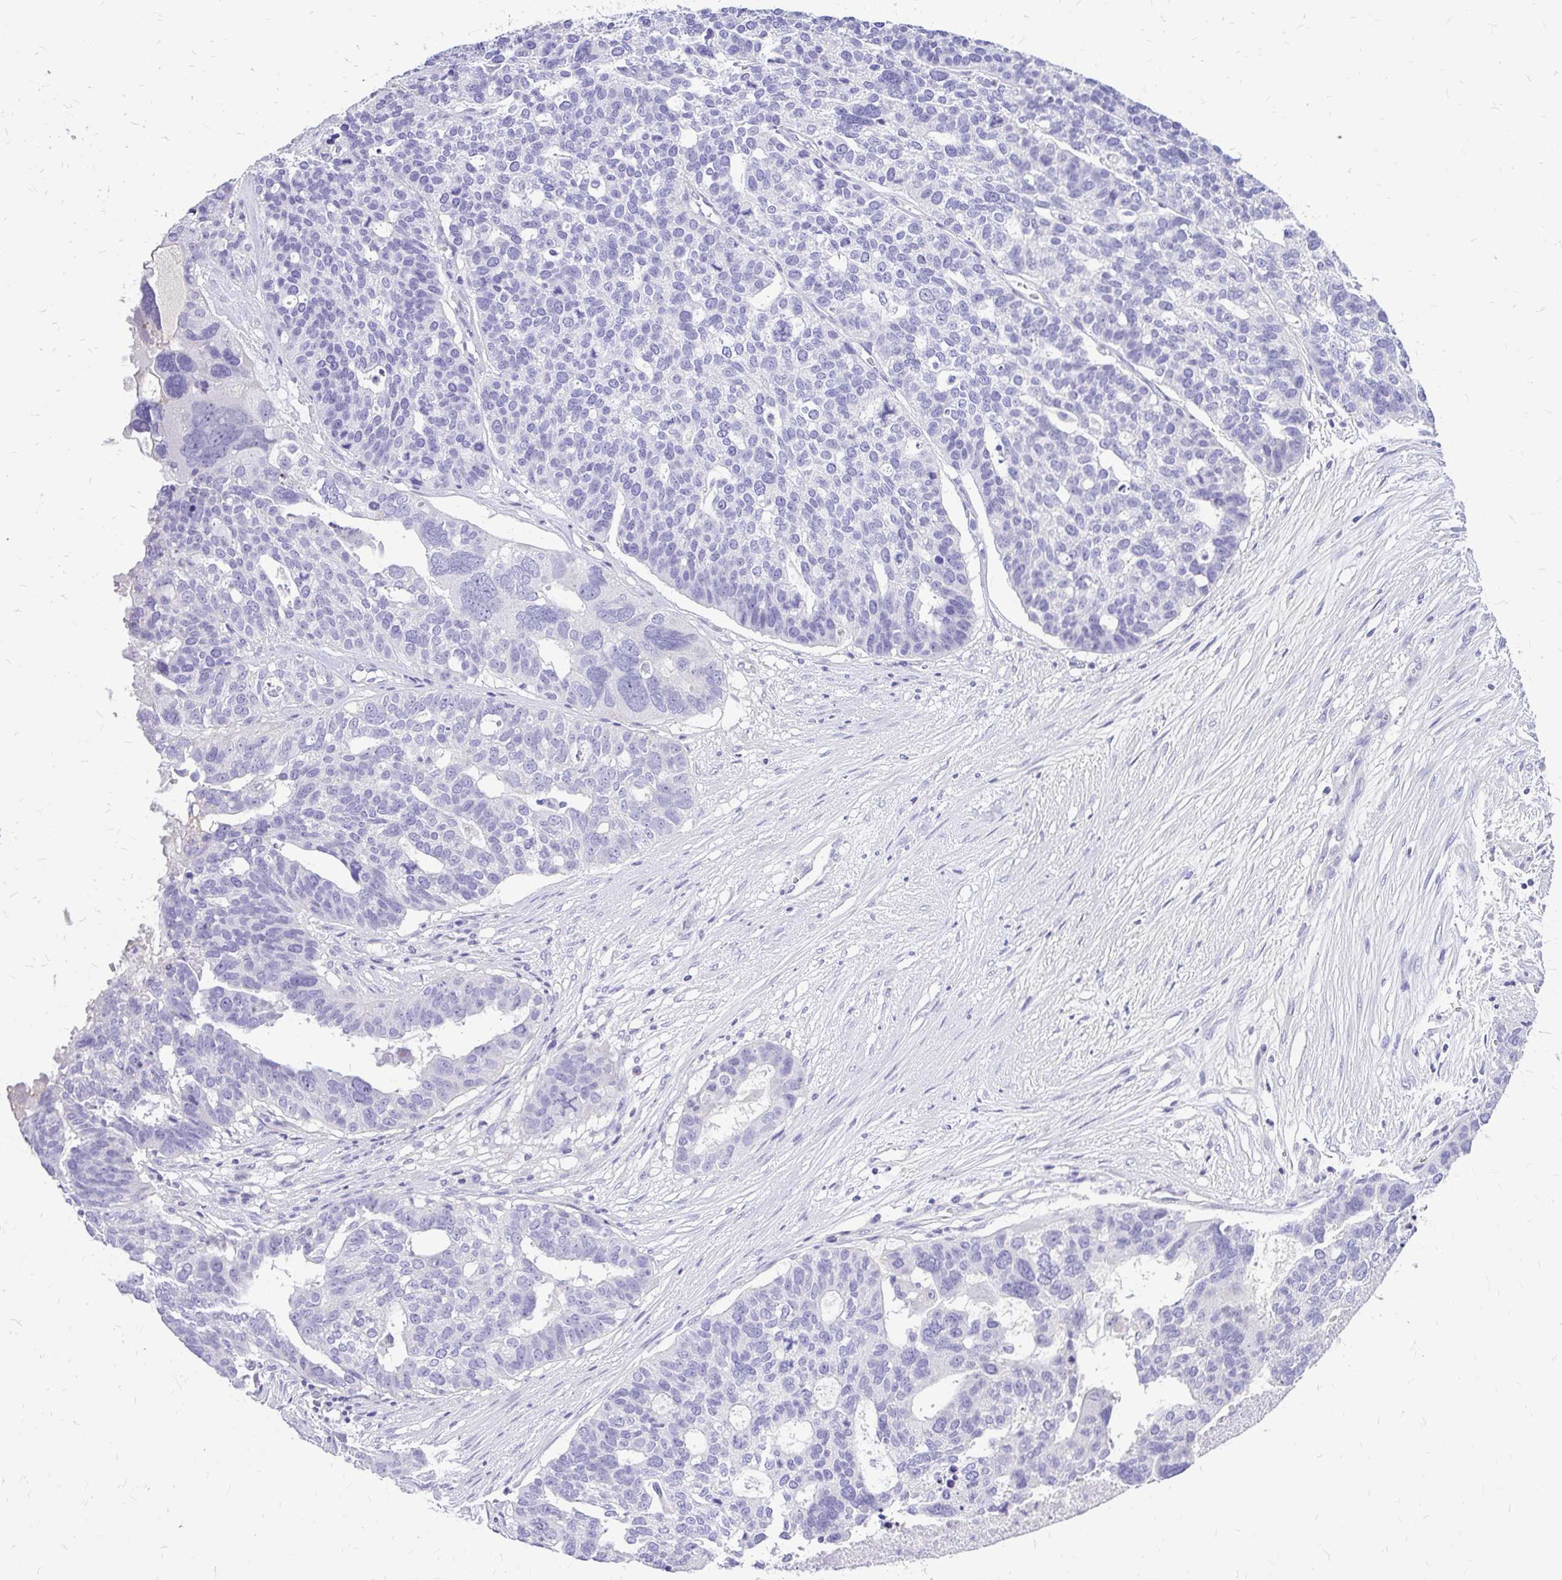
{"staining": {"intensity": "negative", "quantity": "none", "location": "none"}, "tissue": "ovarian cancer", "cell_type": "Tumor cells", "image_type": "cancer", "snomed": [{"axis": "morphology", "description": "Cystadenocarcinoma, serous, NOS"}, {"axis": "topography", "description": "Ovary"}], "caption": "Immunohistochemistry image of human ovarian cancer stained for a protein (brown), which shows no expression in tumor cells.", "gene": "MAP1LC3A", "patient": {"sex": "female", "age": 59}}